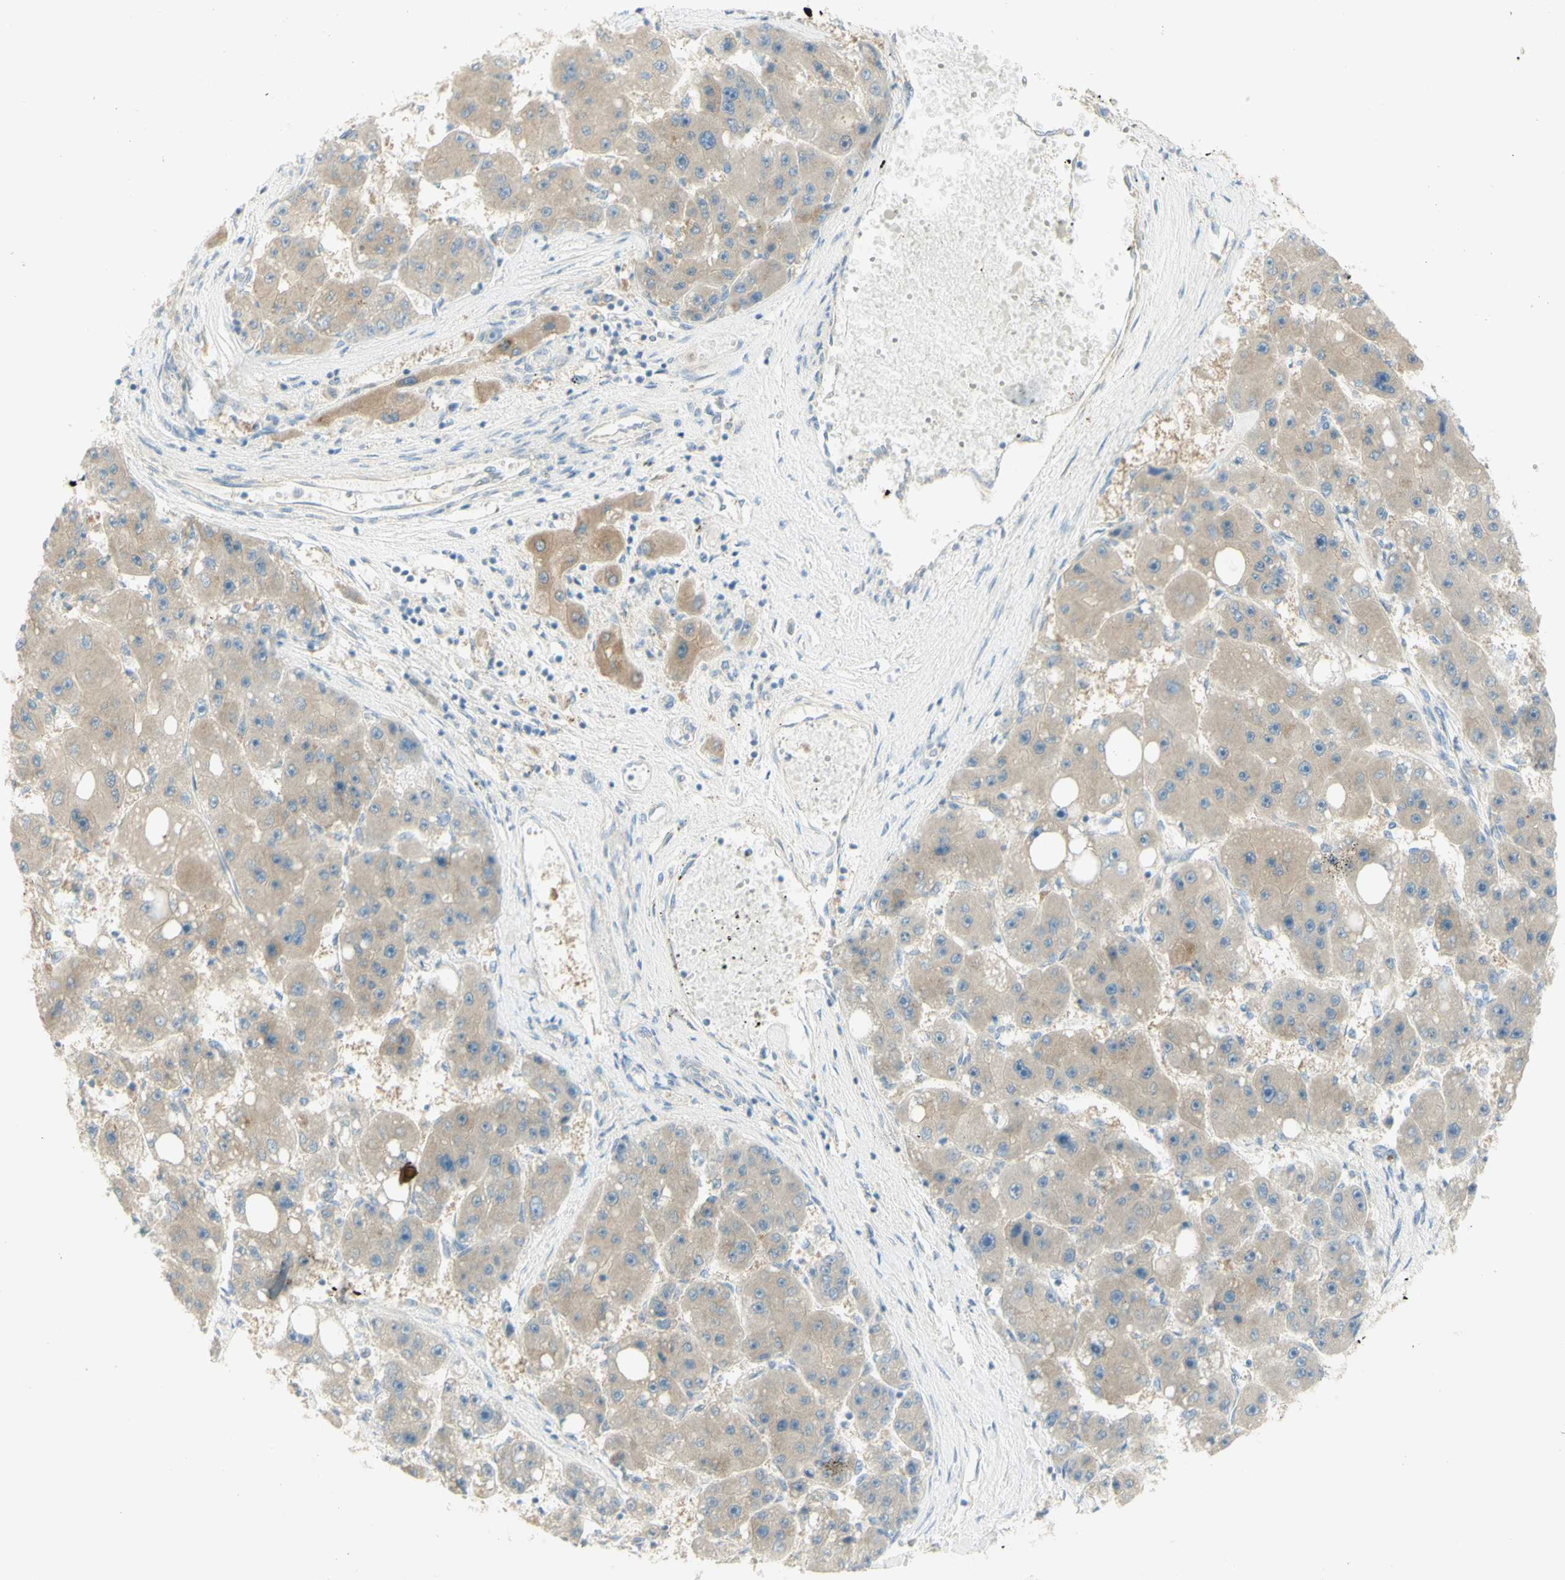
{"staining": {"intensity": "moderate", "quantity": ">75%", "location": "cytoplasmic/membranous"}, "tissue": "liver cancer", "cell_type": "Tumor cells", "image_type": "cancer", "snomed": [{"axis": "morphology", "description": "Carcinoma, Hepatocellular, NOS"}, {"axis": "topography", "description": "Liver"}], "caption": "This image reveals immunohistochemistry staining of human liver hepatocellular carcinoma, with medium moderate cytoplasmic/membranous expression in approximately >75% of tumor cells.", "gene": "GCNT3", "patient": {"sex": "female", "age": 61}}